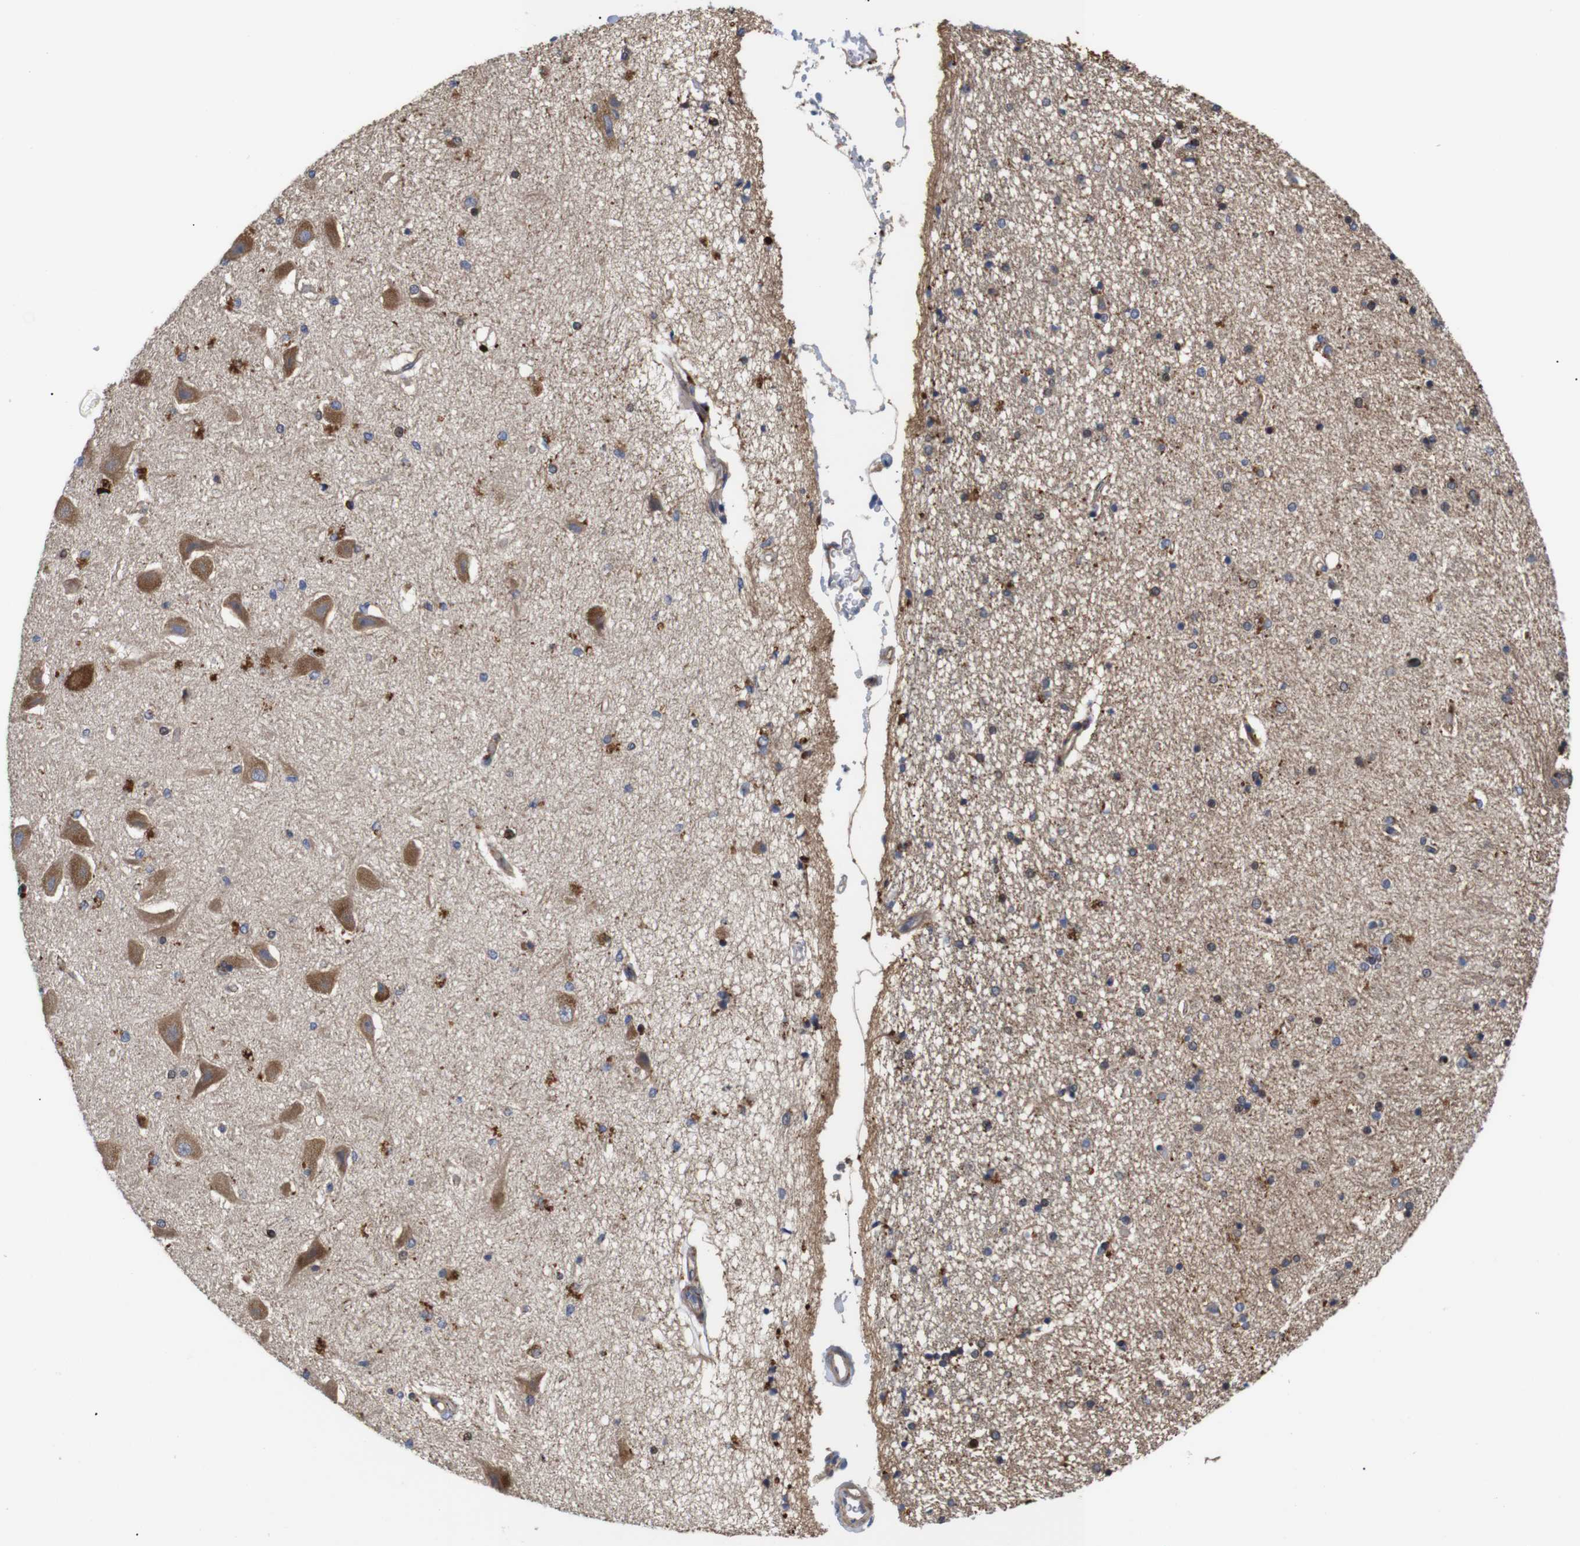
{"staining": {"intensity": "moderate", "quantity": "<25%", "location": "cytoplasmic/membranous"}, "tissue": "hippocampus", "cell_type": "Glial cells", "image_type": "normal", "snomed": [{"axis": "morphology", "description": "Normal tissue, NOS"}, {"axis": "topography", "description": "Hippocampus"}], "caption": "Moderate cytoplasmic/membranous expression for a protein is seen in about <25% of glial cells of normal hippocampus using IHC.", "gene": "SPRY3", "patient": {"sex": "female", "age": 54}}